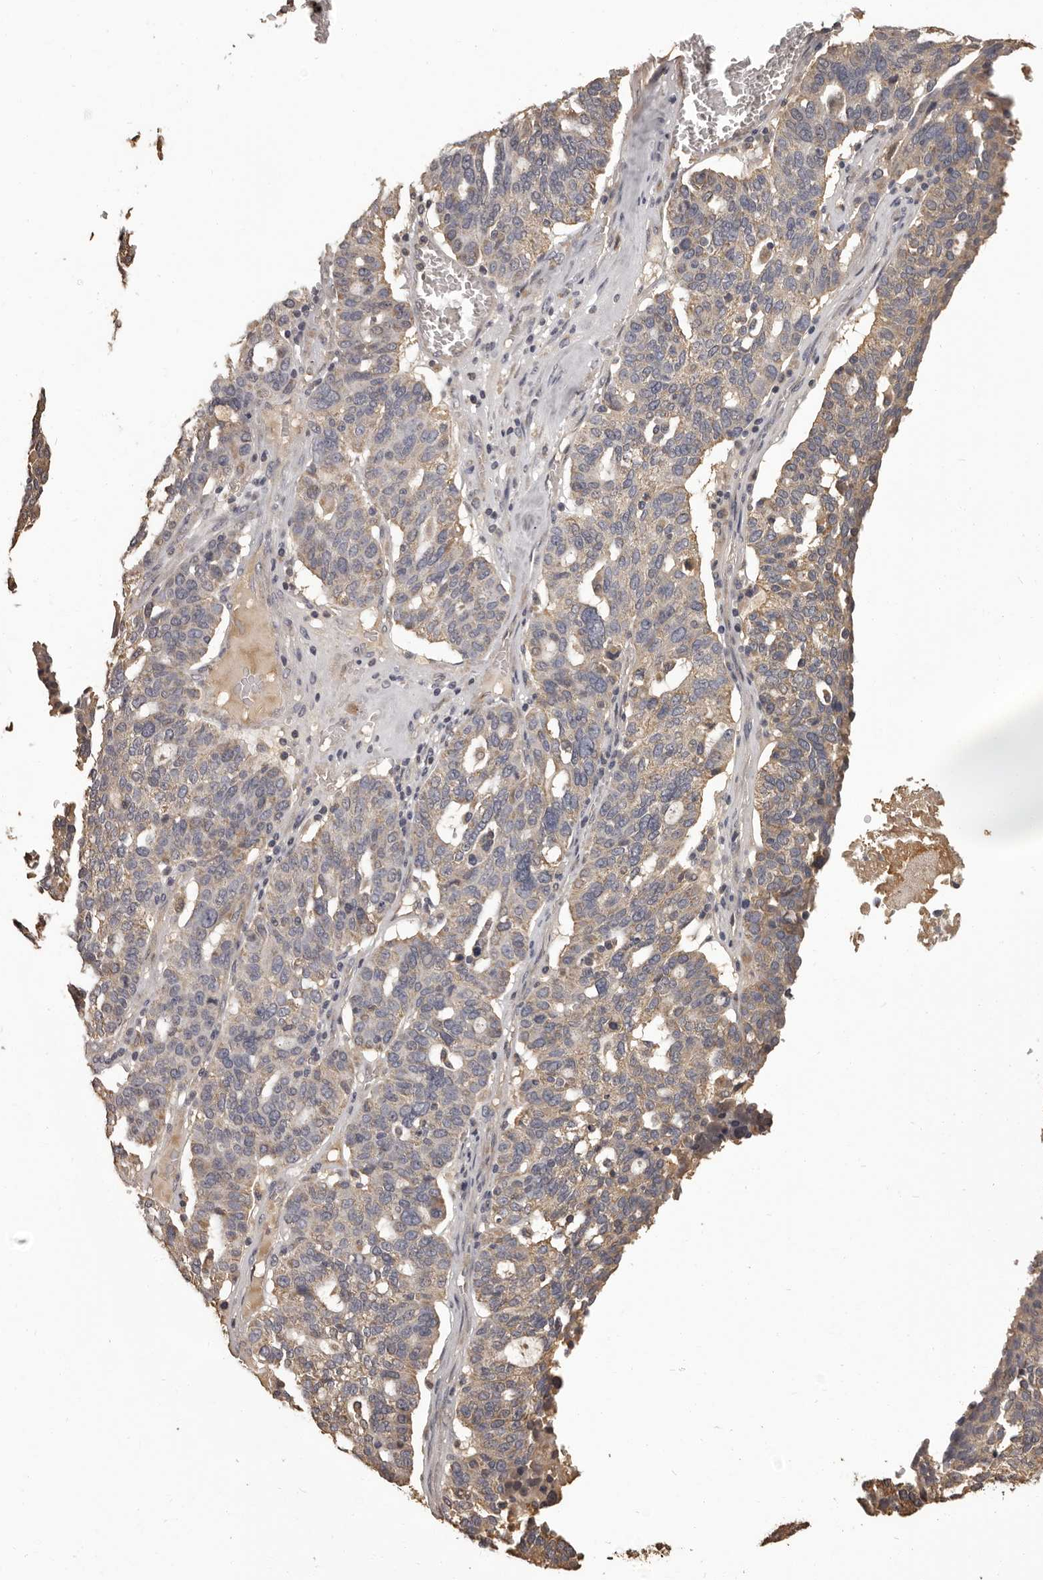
{"staining": {"intensity": "weak", "quantity": "25%-75%", "location": "cytoplasmic/membranous"}, "tissue": "ovarian cancer", "cell_type": "Tumor cells", "image_type": "cancer", "snomed": [{"axis": "morphology", "description": "Cystadenocarcinoma, serous, NOS"}, {"axis": "topography", "description": "Ovary"}], "caption": "The histopathology image demonstrates immunohistochemical staining of ovarian serous cystadenocarcinoma. There is weak cytoplasmic/membranous expression is identified in approximately 25%-75% of tumor cells.", "gene": "MGAT5", "patient": {"sex": "female", "age": 59}}